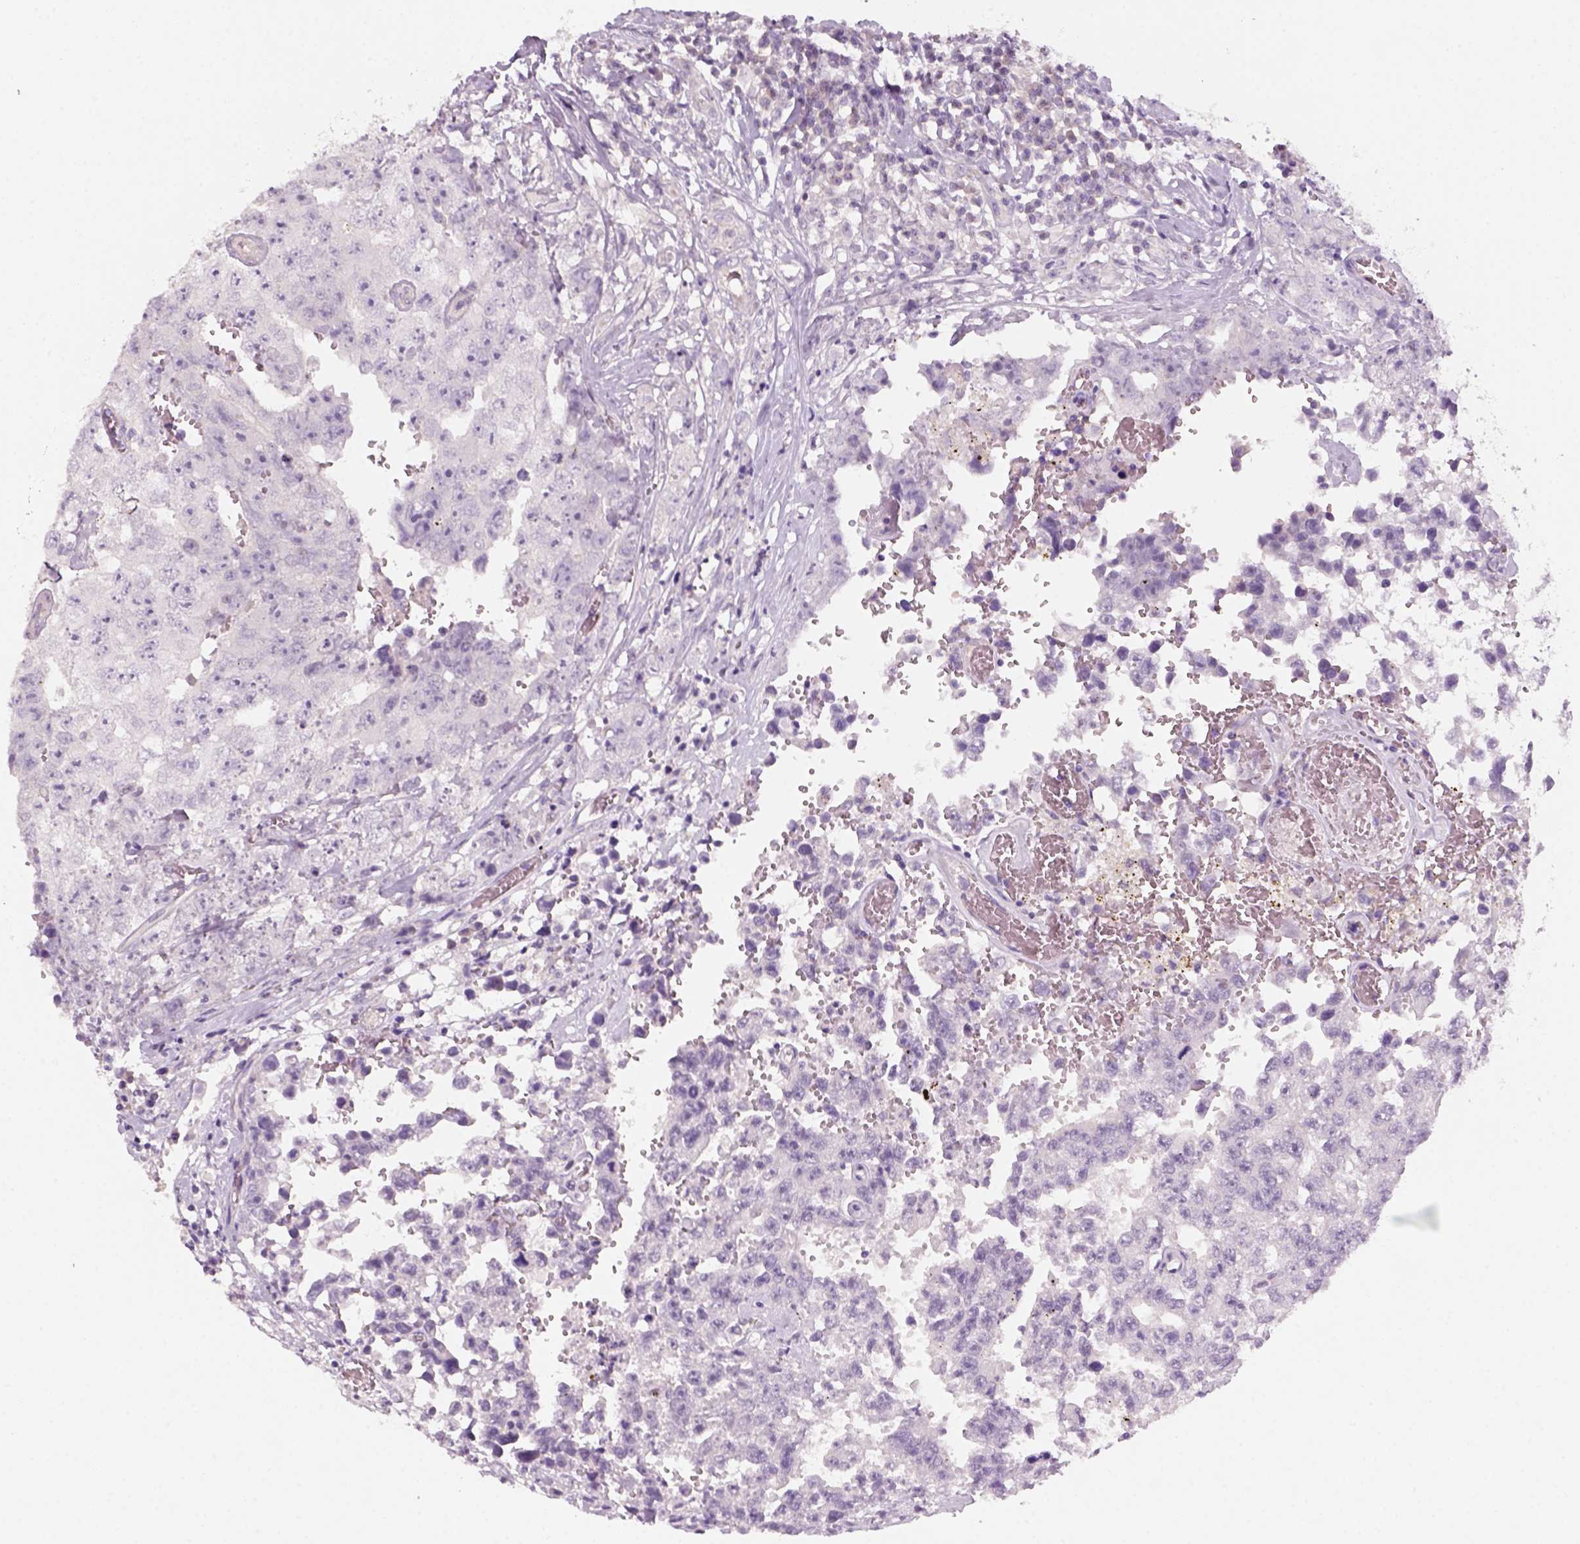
{"staining": {"intensity": "negative", "quantity": "none", "location": "none"}, "tissue": "testis cancer", "cell_type": "Tumor cells", "image_type": "cancer", "snomed": [{"axis": "morphology", "description": "Carcinoma, Embryonal, NOS"}, {"axis": "topography", "description": "Testis"}], "caption": "Tumor cells show no significant expression in testis cancer. (IHC, brightfield microscopy, high magnification).", "gene": "KRT25", "patient": {"sex": "male", "age": 36}}